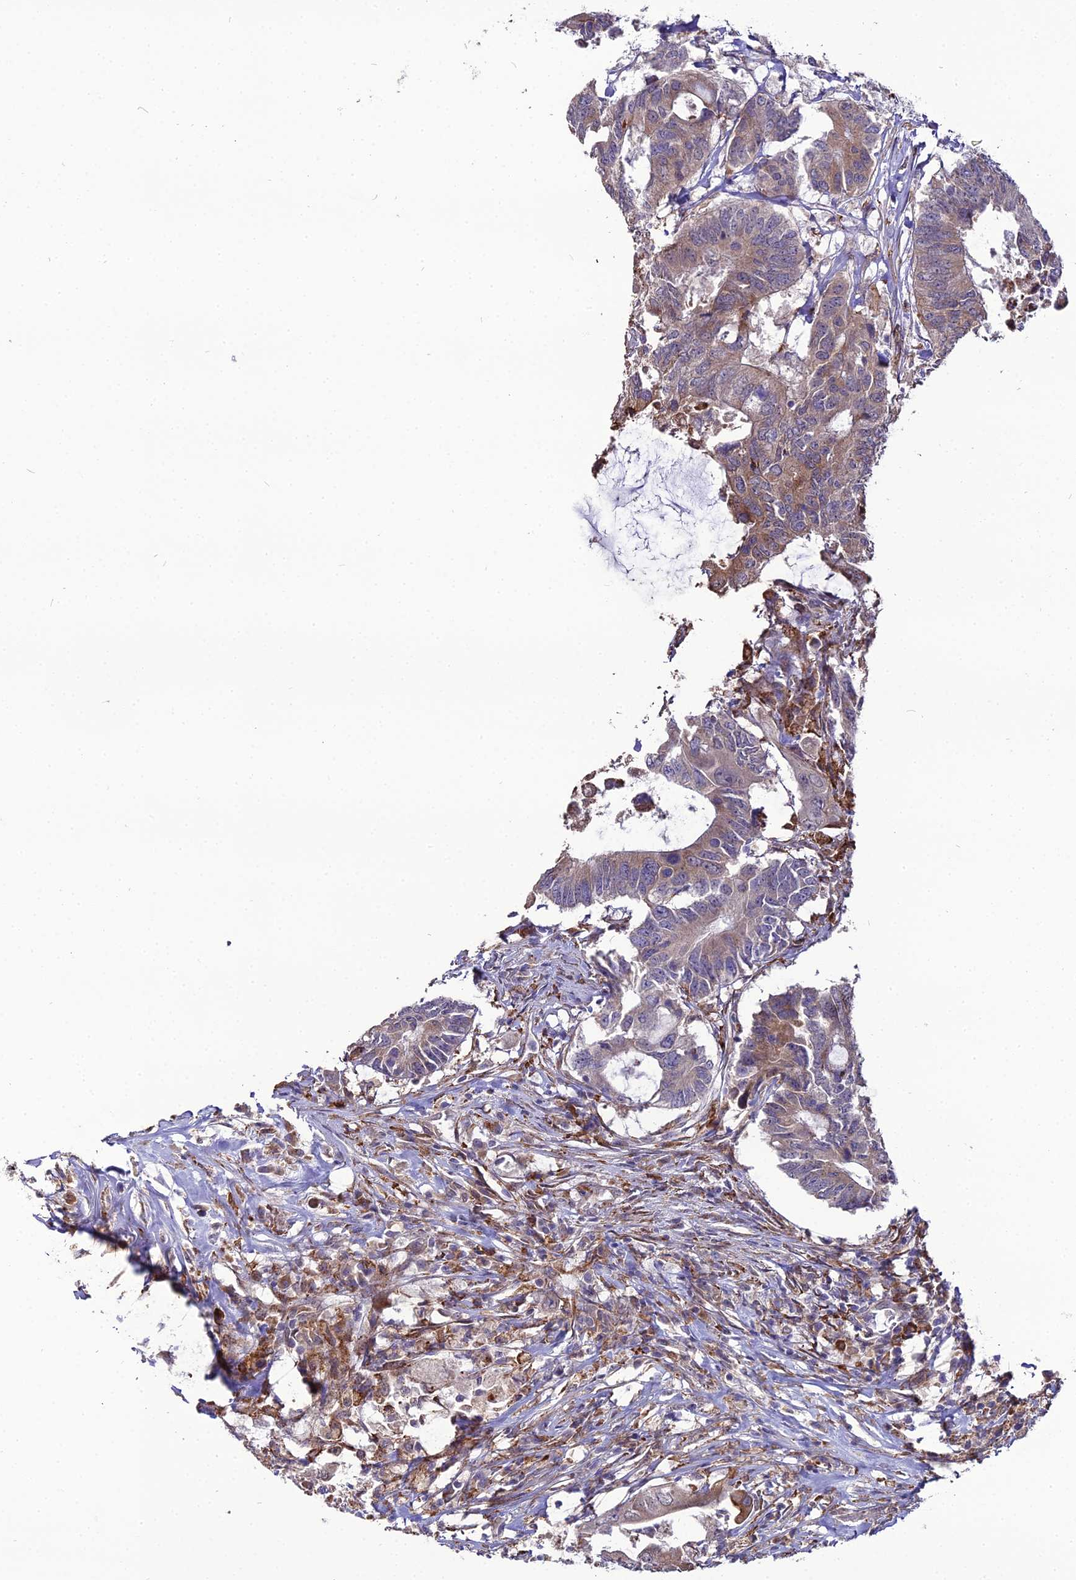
{"staining": {"intensity": "moderate", "quantity": ">75%", "location": "cytoplasmic/membranous"}, "tissue": "colorectal cancer", "cell_type": "Tumor cells", "image_type": "cancer", "snomed": [{"axis": "morphology", "description": "Adenocarcinoma, NOS"}, {"axis": "topography", "description": "Colon"}], "caption": "Approximately >75% of tumor cells in human colorectal cancer reveal moderate cytoplasmic/membranous protein staining as visualized by brown immunohistochemical staining.", "gene": "TROAP", "patient": {"sex": "male", "age": 71}}